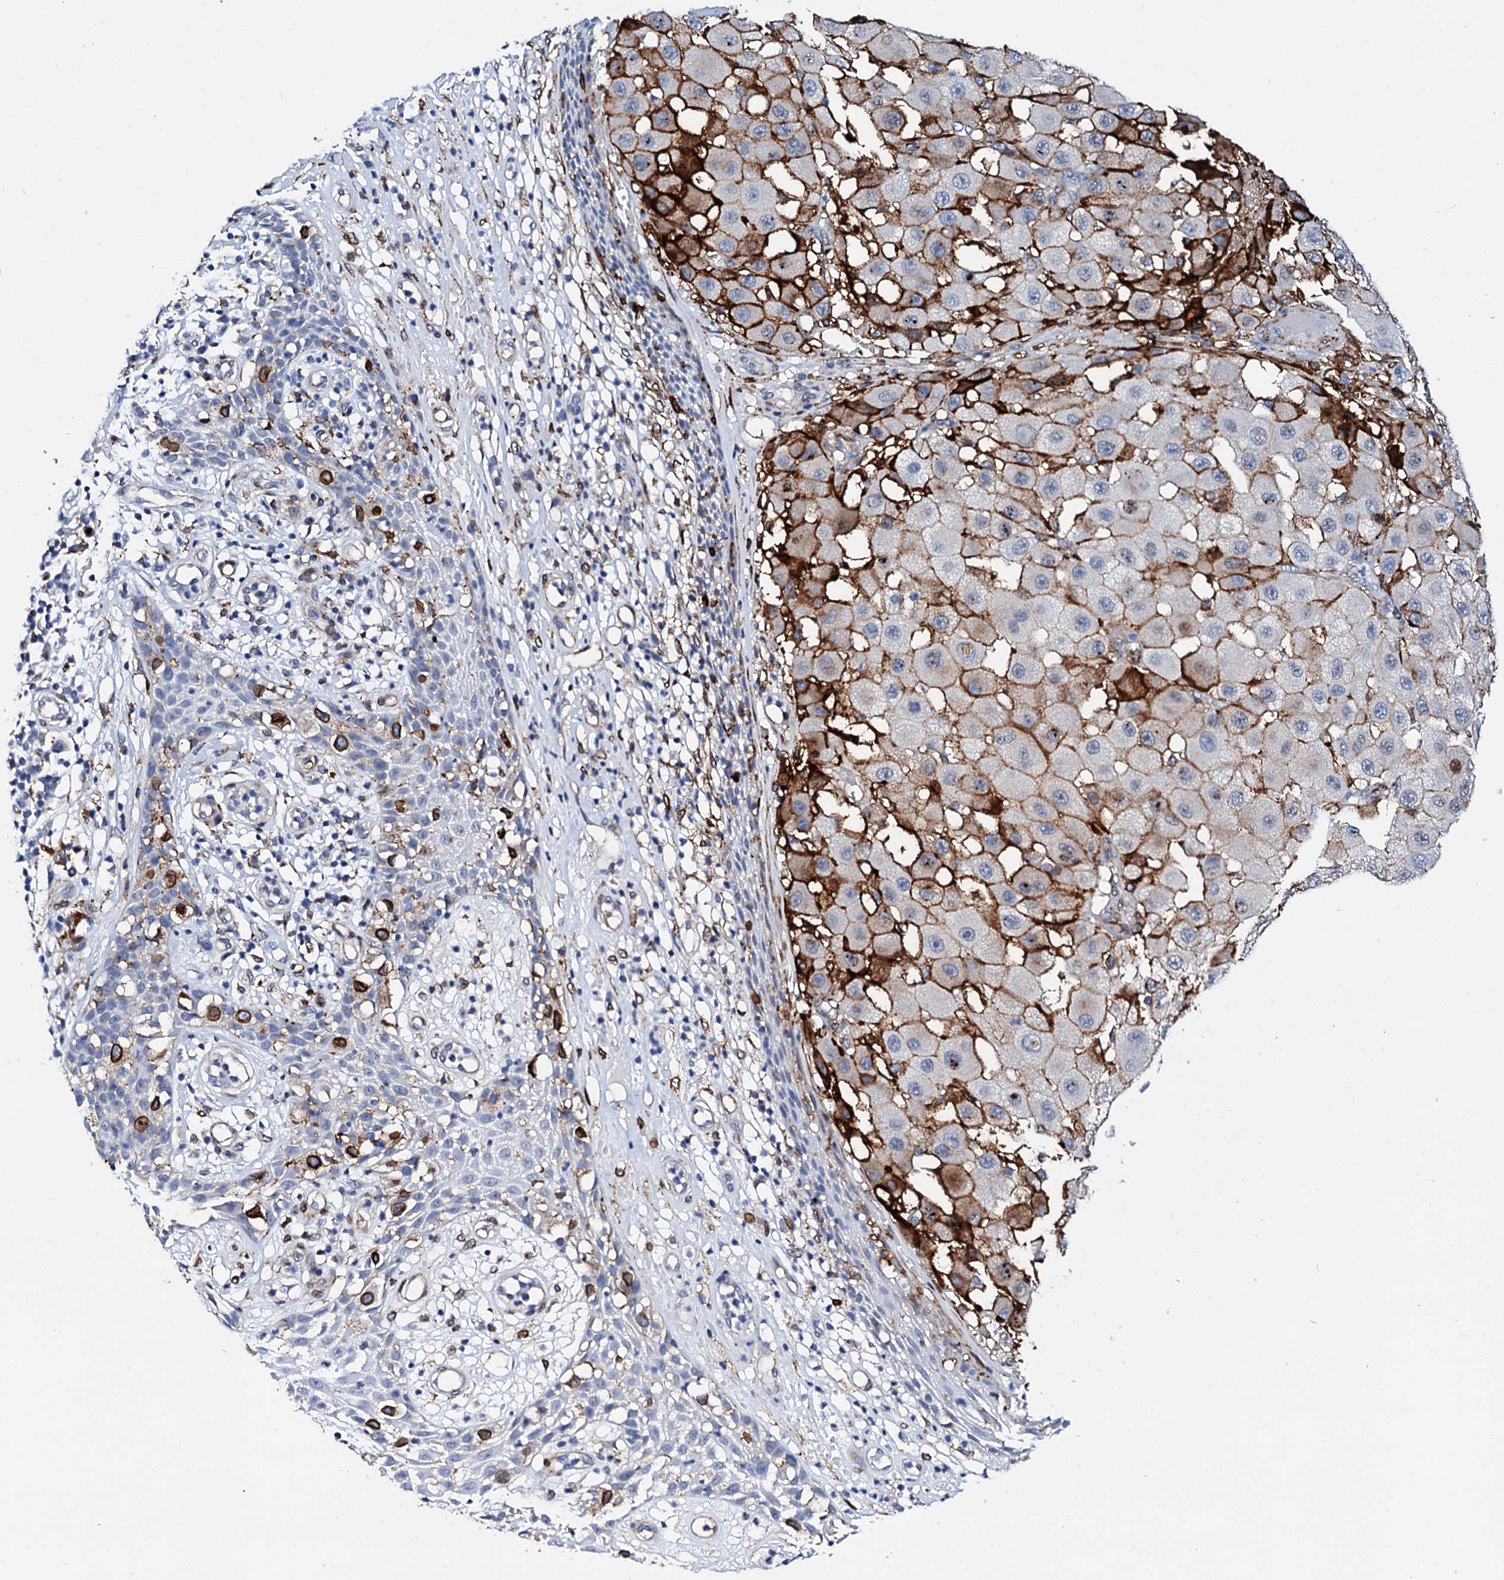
{"staining": {"intensity": "strong", "quantity": "25%-75%", "location": "cytoplasmic/membranous"}, "tissue": "melanoma", "cell_type": "Tumor cells", "image_type": "cancer", "snomed": [{"axis": "morphology", "description": "Malignant melanoma, NOS"}, {"axis": "topography", "description": "Skin"}], "caption": "A brown stain highlights strong cytoplasmic/membranous staining of a protein in human melanoma tumor cells.", "gene": "MED13L", "patient": {"sex": "female", "age": 81}}